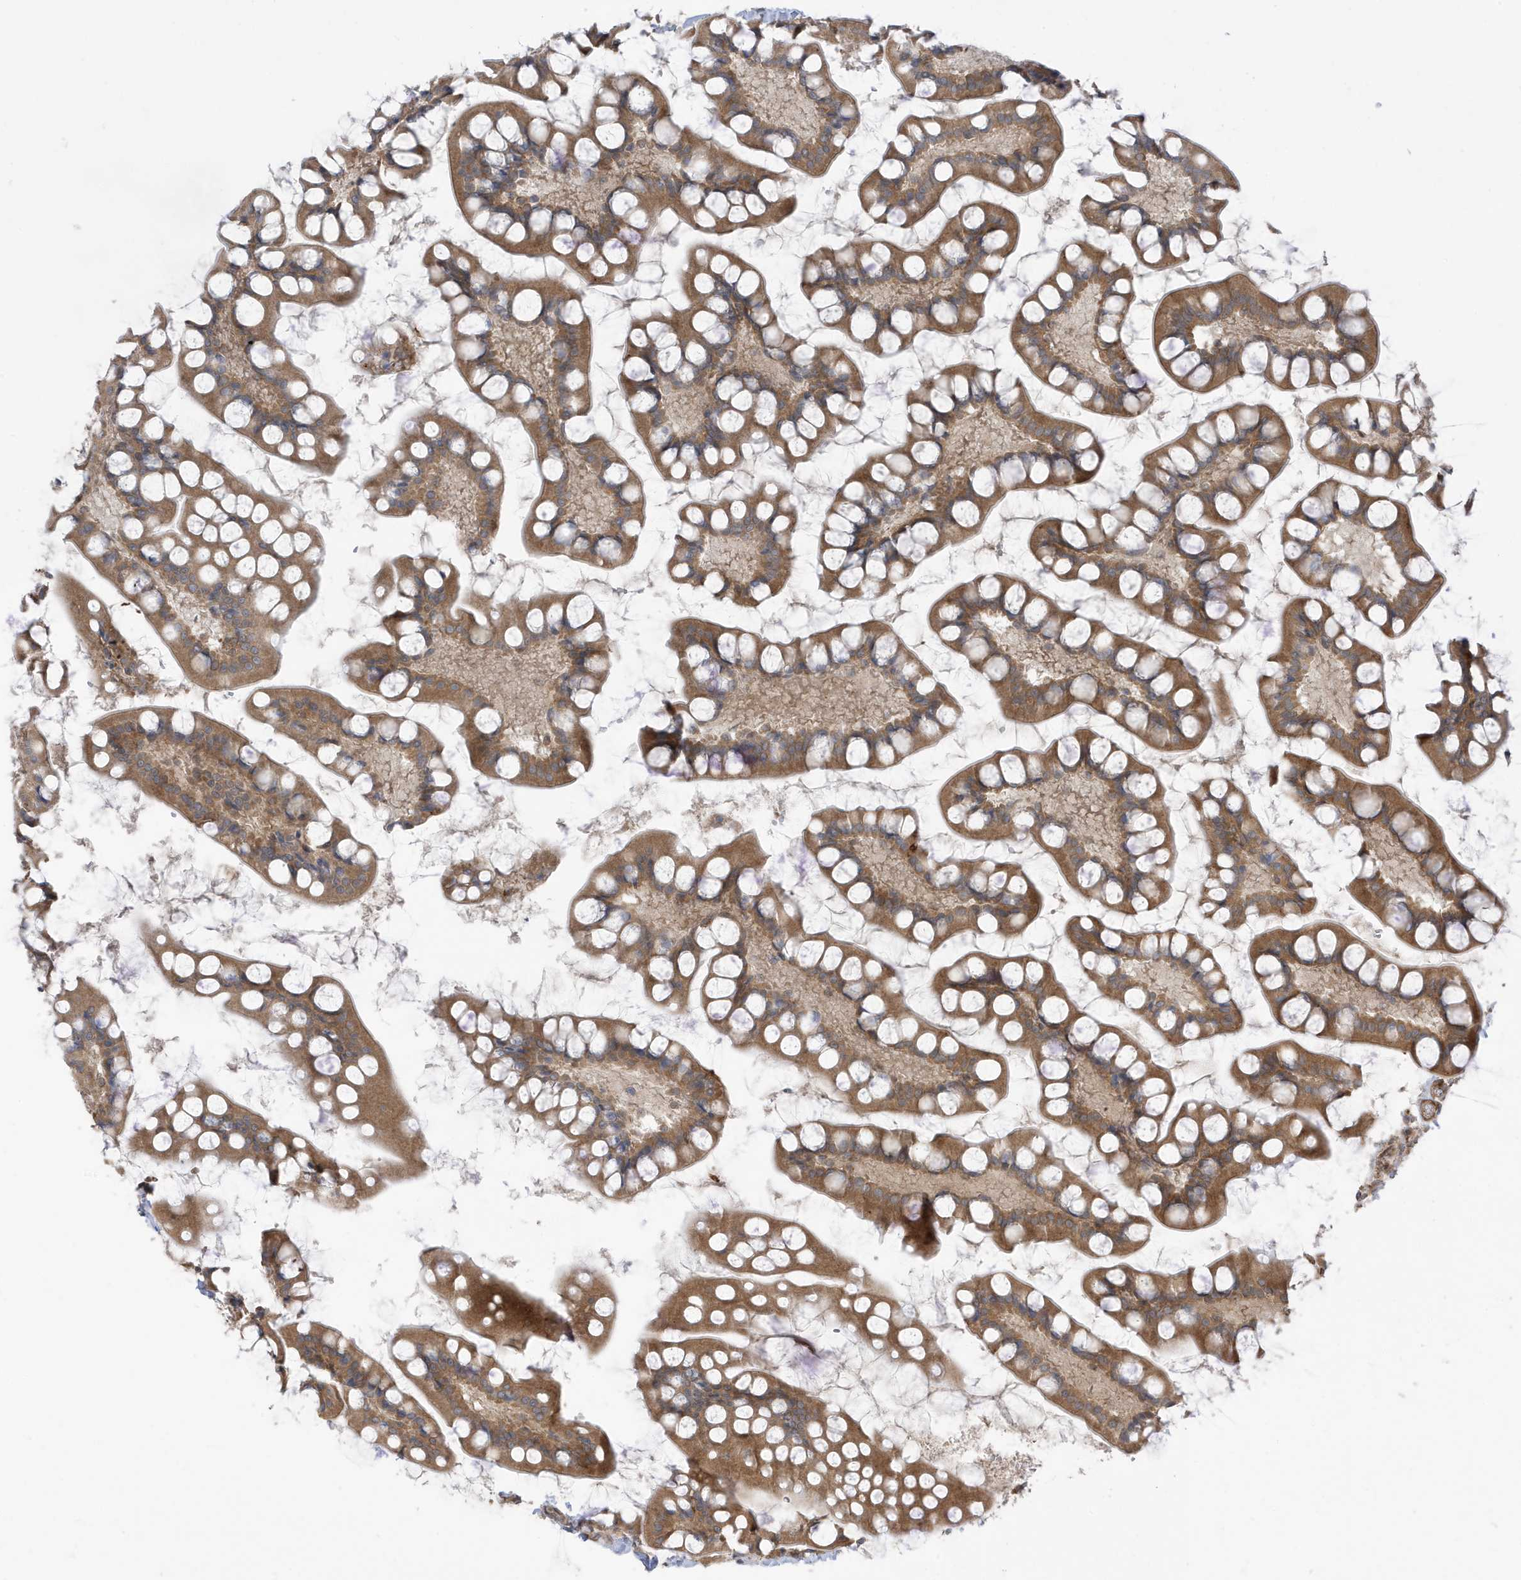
{"staining": {"intensity": "moderate", "quantity": ">75%", "location": "cytoplasmic/membranous"}, "tissue": "small intestine", "cell_type": "Glandular cells", "image_type": "normal", "snomed": [{"axis": "morphology", "description": "Normal tissue, NOS"}, {"axis": "topography", "description": "Small intestine"}], "caption": "Immunohistochemistry (IHC) (DAB) staining of unremarkable small intestine shows moderate cytoplasmic/membranous protein expression in about >75% of glandular cells. The protein of interest is stained brown, and the nuclei are stained in blue (DAB IHC with brightfield microscopy, high magnification).", "gene": "DHX36", "patient": {"sex": "male", "age": 52}}